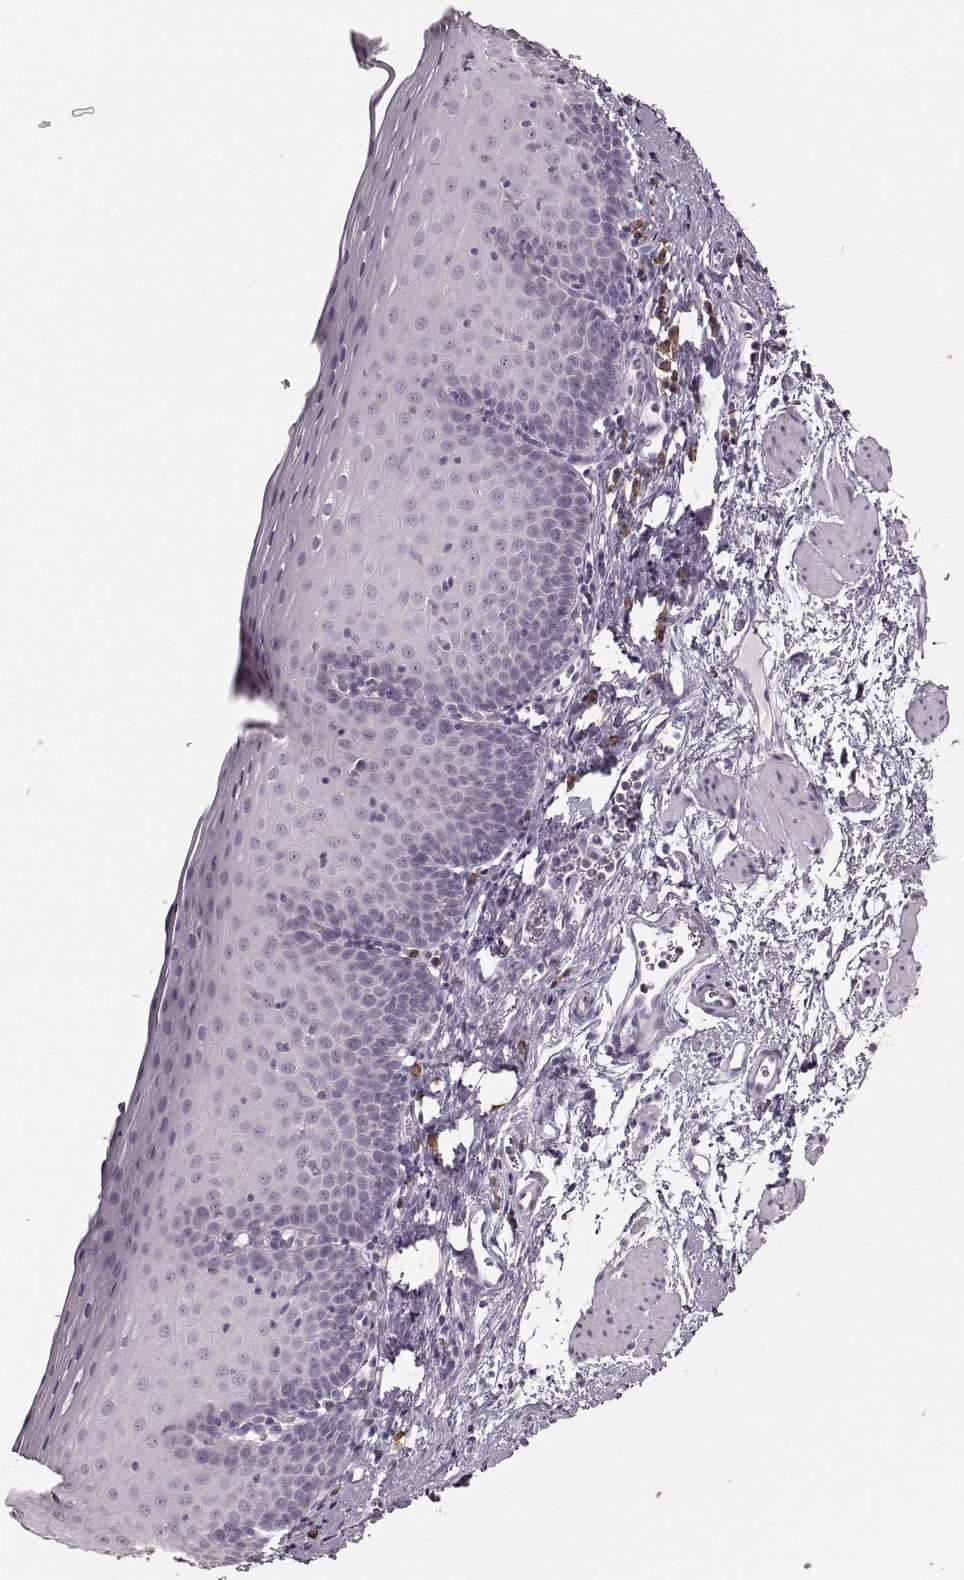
{"staining": {"intensity": "negative", "quantity": "none", "location": "none"}, "tissue": "esophagus", "cell_type": "Squamous epithelial cells", "image_type": "normal", "snomed": [{"axis": "morphology", "description": "Normal tissue, NOS"}, {"axis": "topography", "description": "Esophagus"}], "caption": "Immunohistochemistry (IHC) image of normal esophagus: esophagus stained with DAB exhibits no significant protein staining in squamous epithelial cells.", "gene": "GABRG3", "patient": {"sex": "female", "age": 64}}